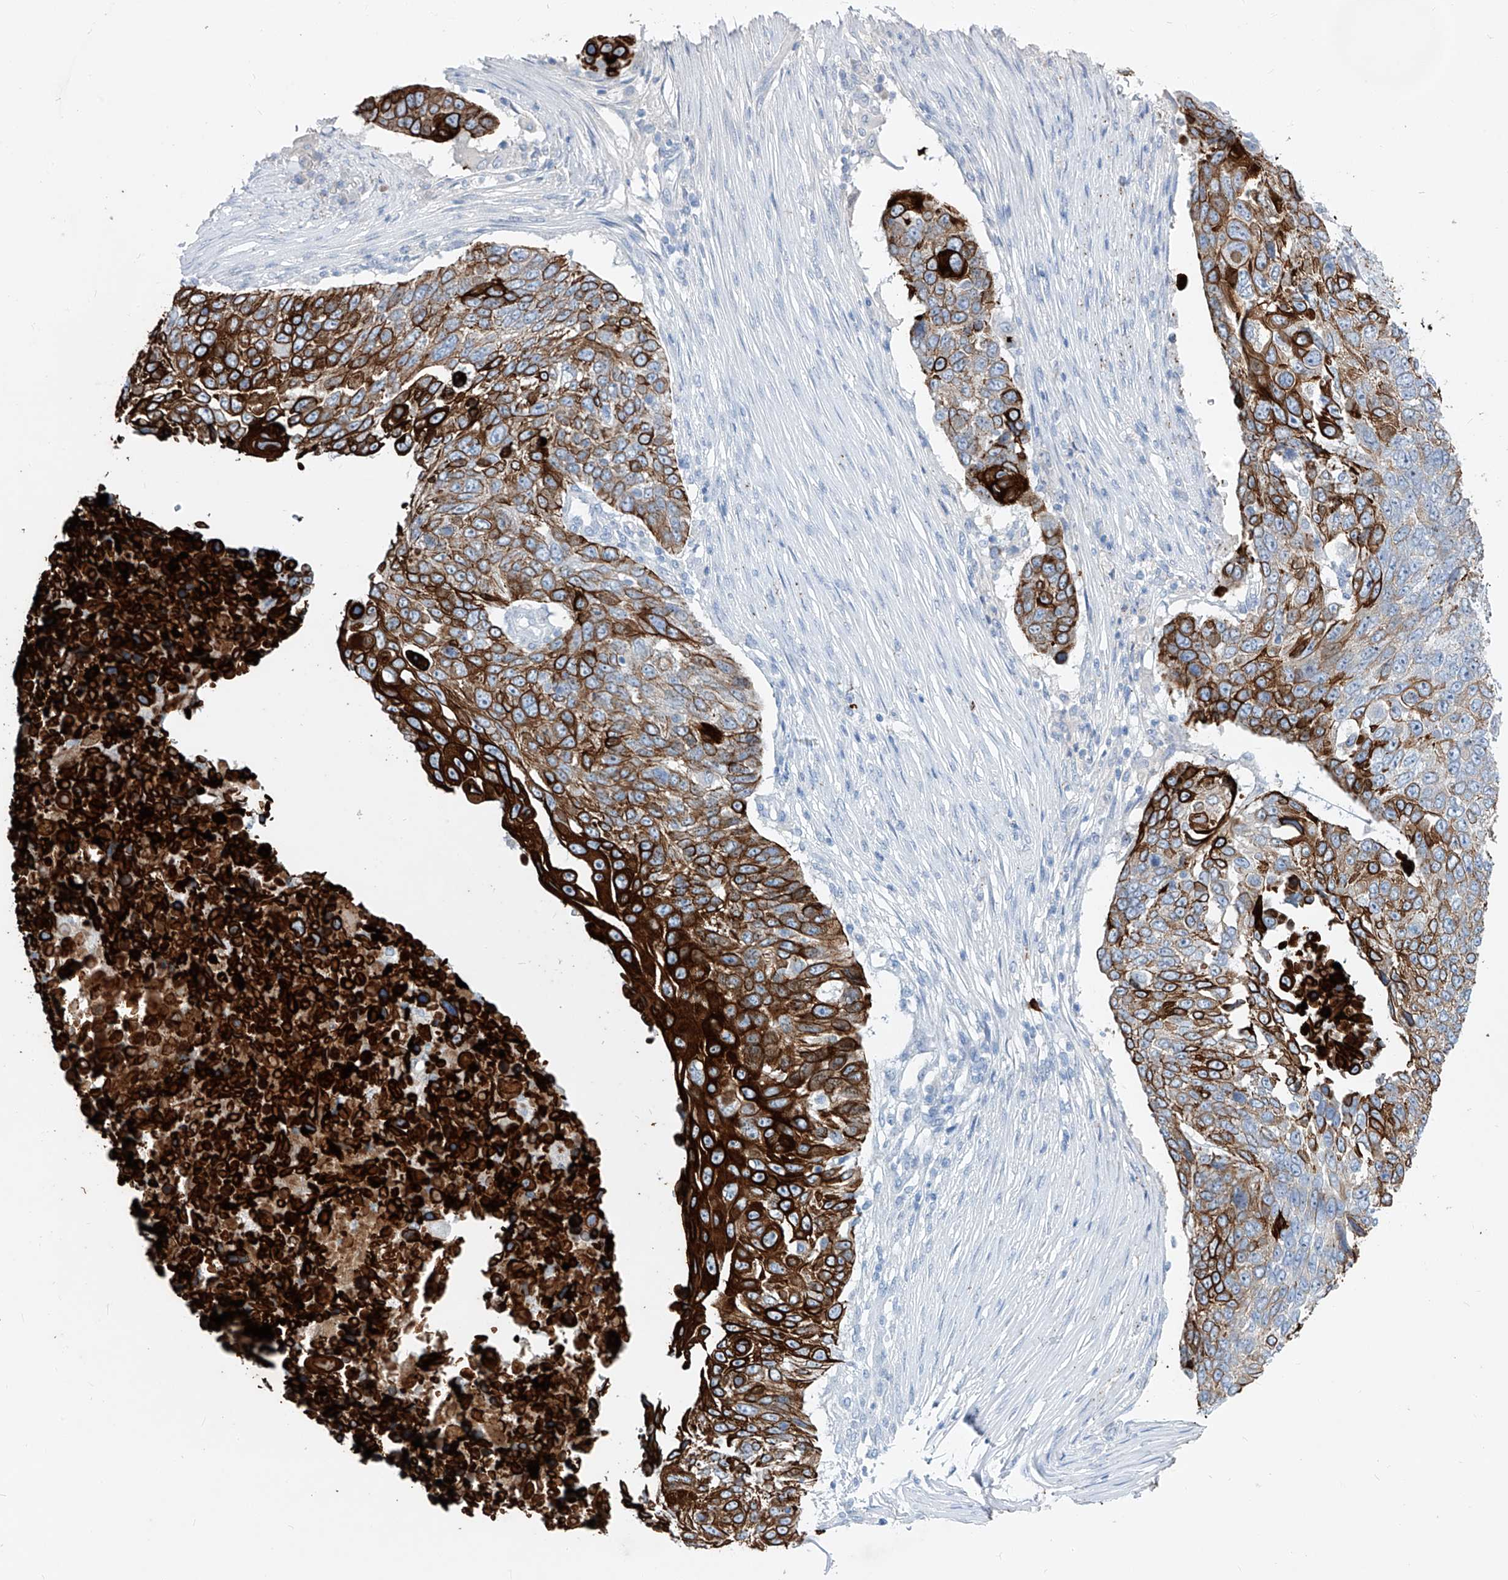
{"staining": {"intensity": "strong", "quantity": ">75%", "location": "cytoplasmic/membranous"}, "tissue": "lung cancer", "cell_type": "Tumor cells", "image_type": "cancer", "snomed": [{"axis": "morphology", "description": "Squamous cell carcinoma, NOS"}, {"axis": "topography", "description": "Lung"}], "caption": "Lung cancer (squamous cell carcinoma) stained with a brown dye reveals strong cytoplasmic/membranous positive staining in about >75% of tumor cells.", "gene": "FRS3", "patient": {"sex": "male", "age": 66}}